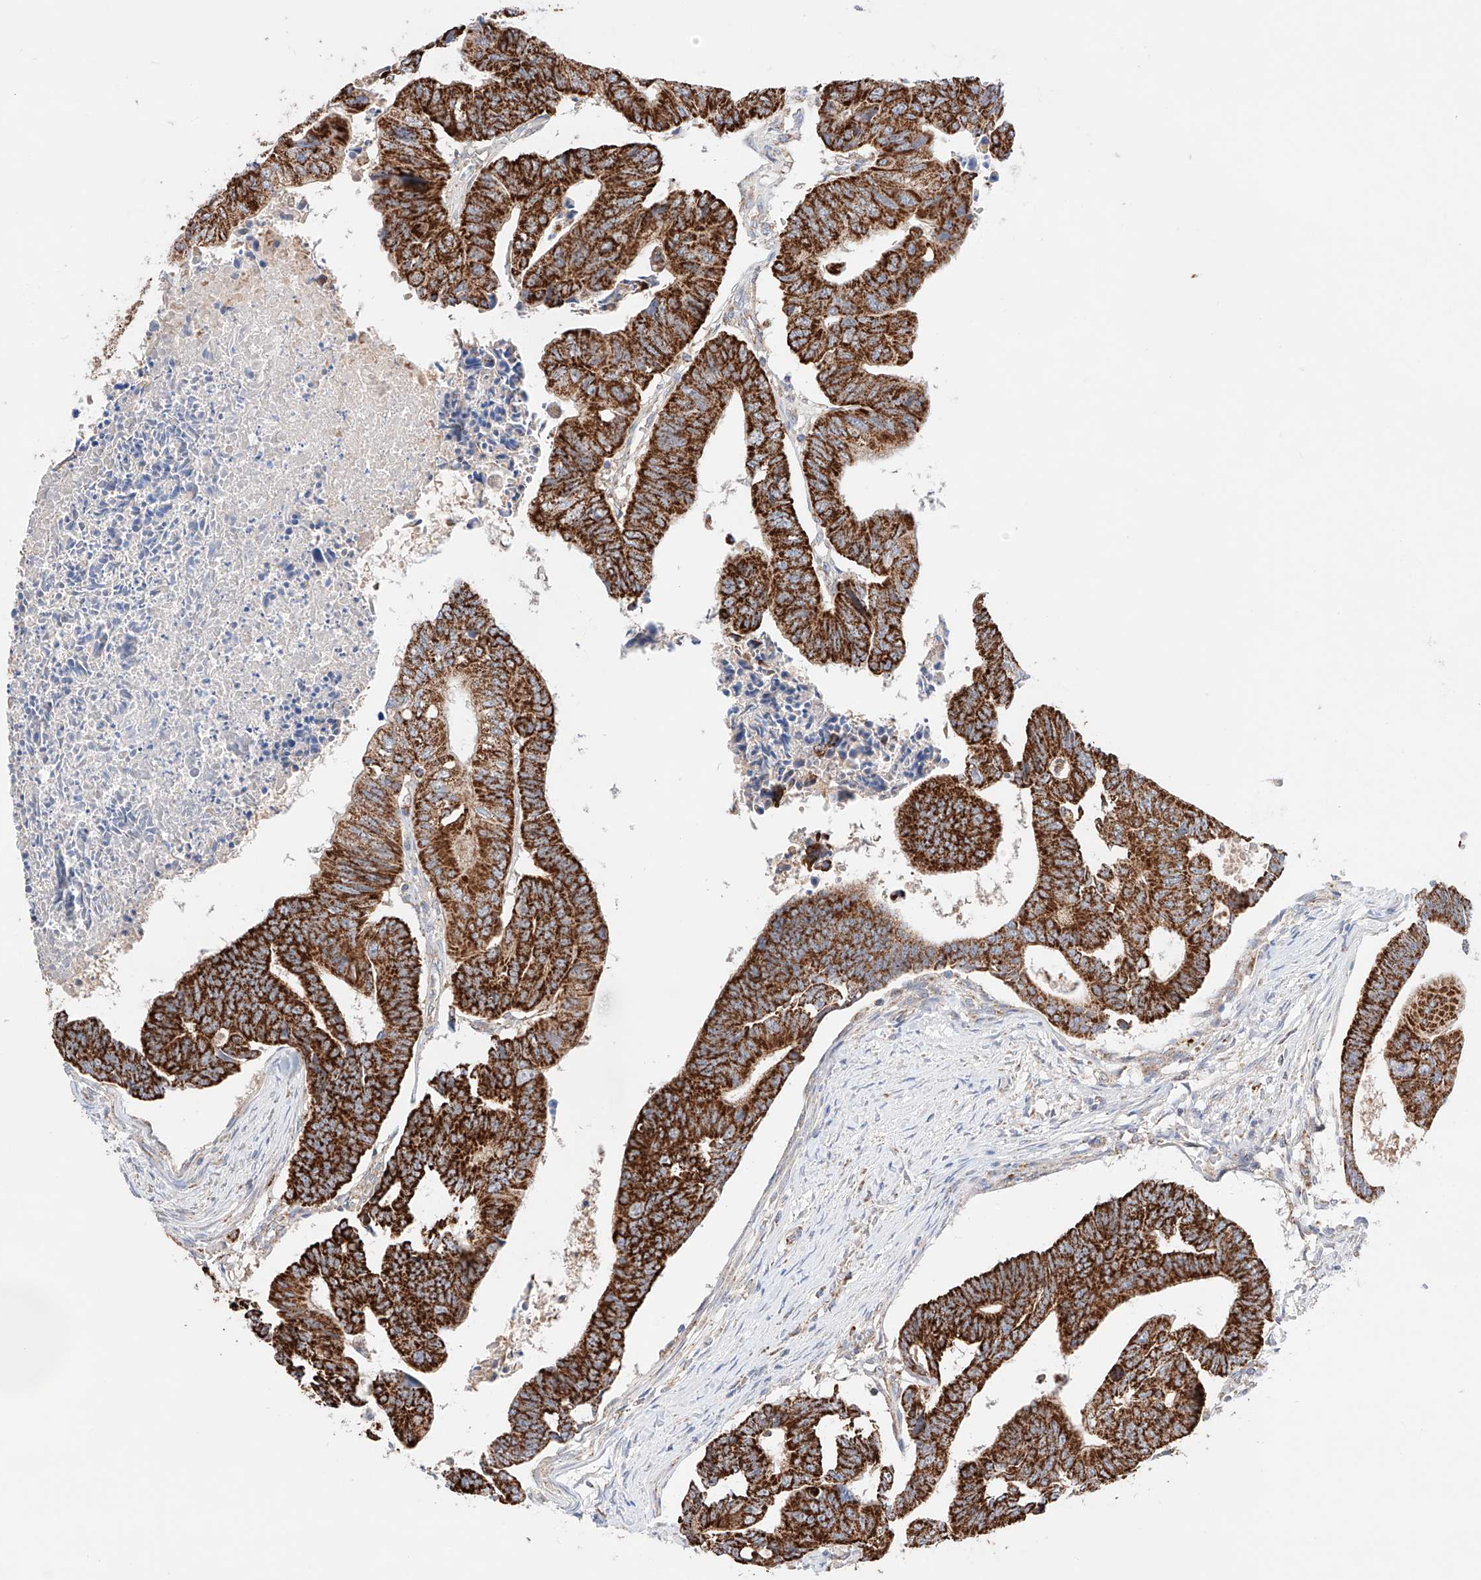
{"staining": {"intensity": "strong", "quantity": ">75%", "location": "cytoplasmic/membranous"}, "tissue": "colorectal cancer", "cell_type": "Tumor cells", "image_type": "cancer", "snomed": [{"axis": "morphology", "description": "Adenocarcinoma, NOS"}, {"axis": "topography", "description": "Rectum"}], "caption": "Immunohistochemistry (DAB (3,3'-diaminobenzidine)) staining of human colorectal cancer reveals strong cytoplasmic/membranous protein expression in about >75% of tumor cells.", "gene": "KTI12", "patient": {"sex": "female", "age": 65}}